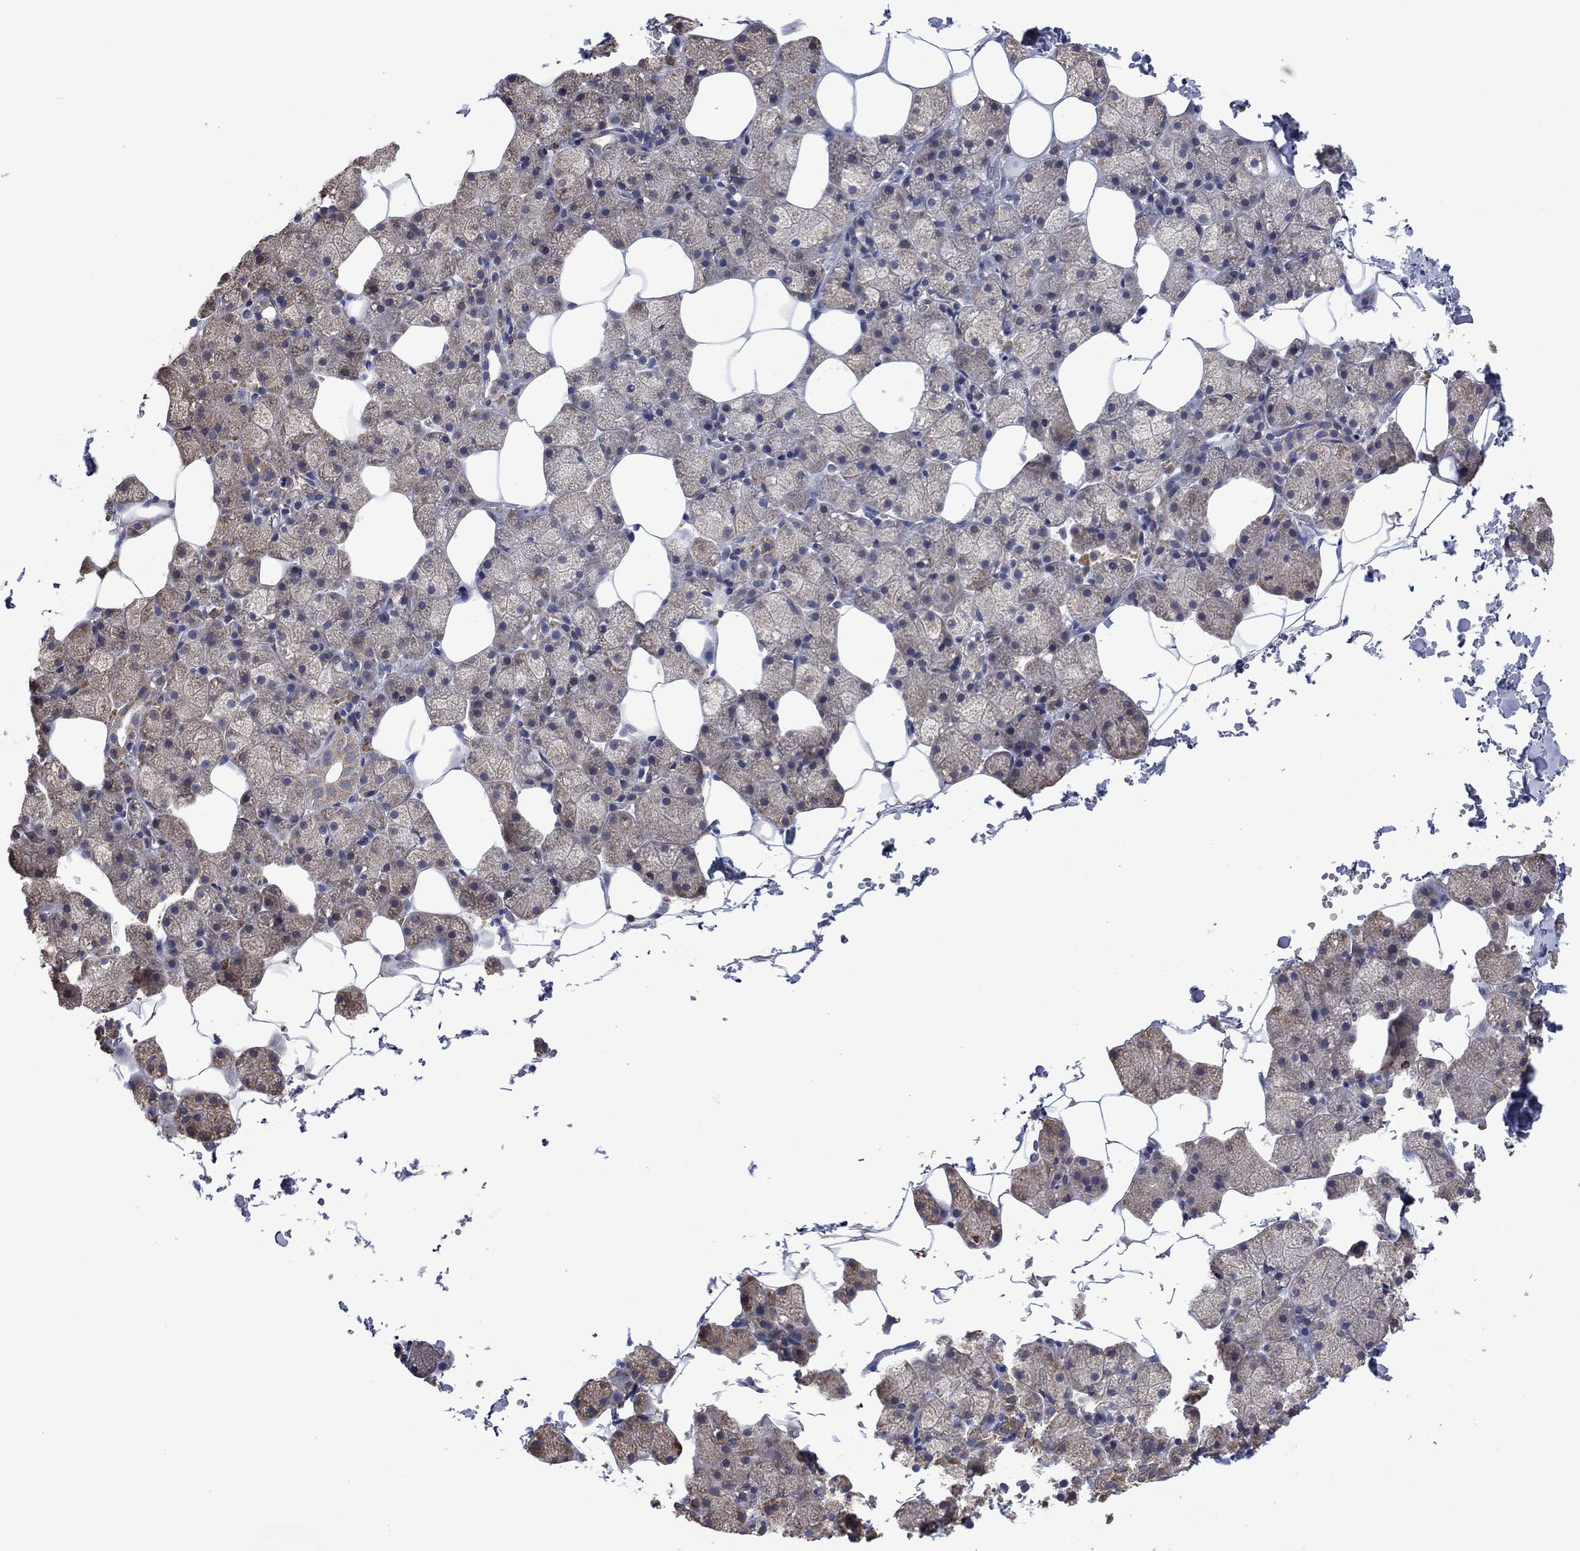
{"staining": {"intensity": "moderate", "quantity": "<25%", "location": "cytoplasmic/membranous"}, "tissue": "salivary gland", "cell_type": "Glandular cells", "image_type": "normal", "snomed": [{"axis": "morphology", "description": "Normal tissue, NOS"}, {"axis": "topography", "description": "Salivary gland"}], "caption": "A high-resolution image shows IHC staining of normal salivary gland, which demonstrates moderate cytoplasmic/membranous positivity in about <25% of glandular cells. Using DAB (brown) and hematoxylin (blue) stains, captured at high magnification using brightfield microscopy.", "gene": "FURIN", "patient": {"sex": "male", "age": 38}}